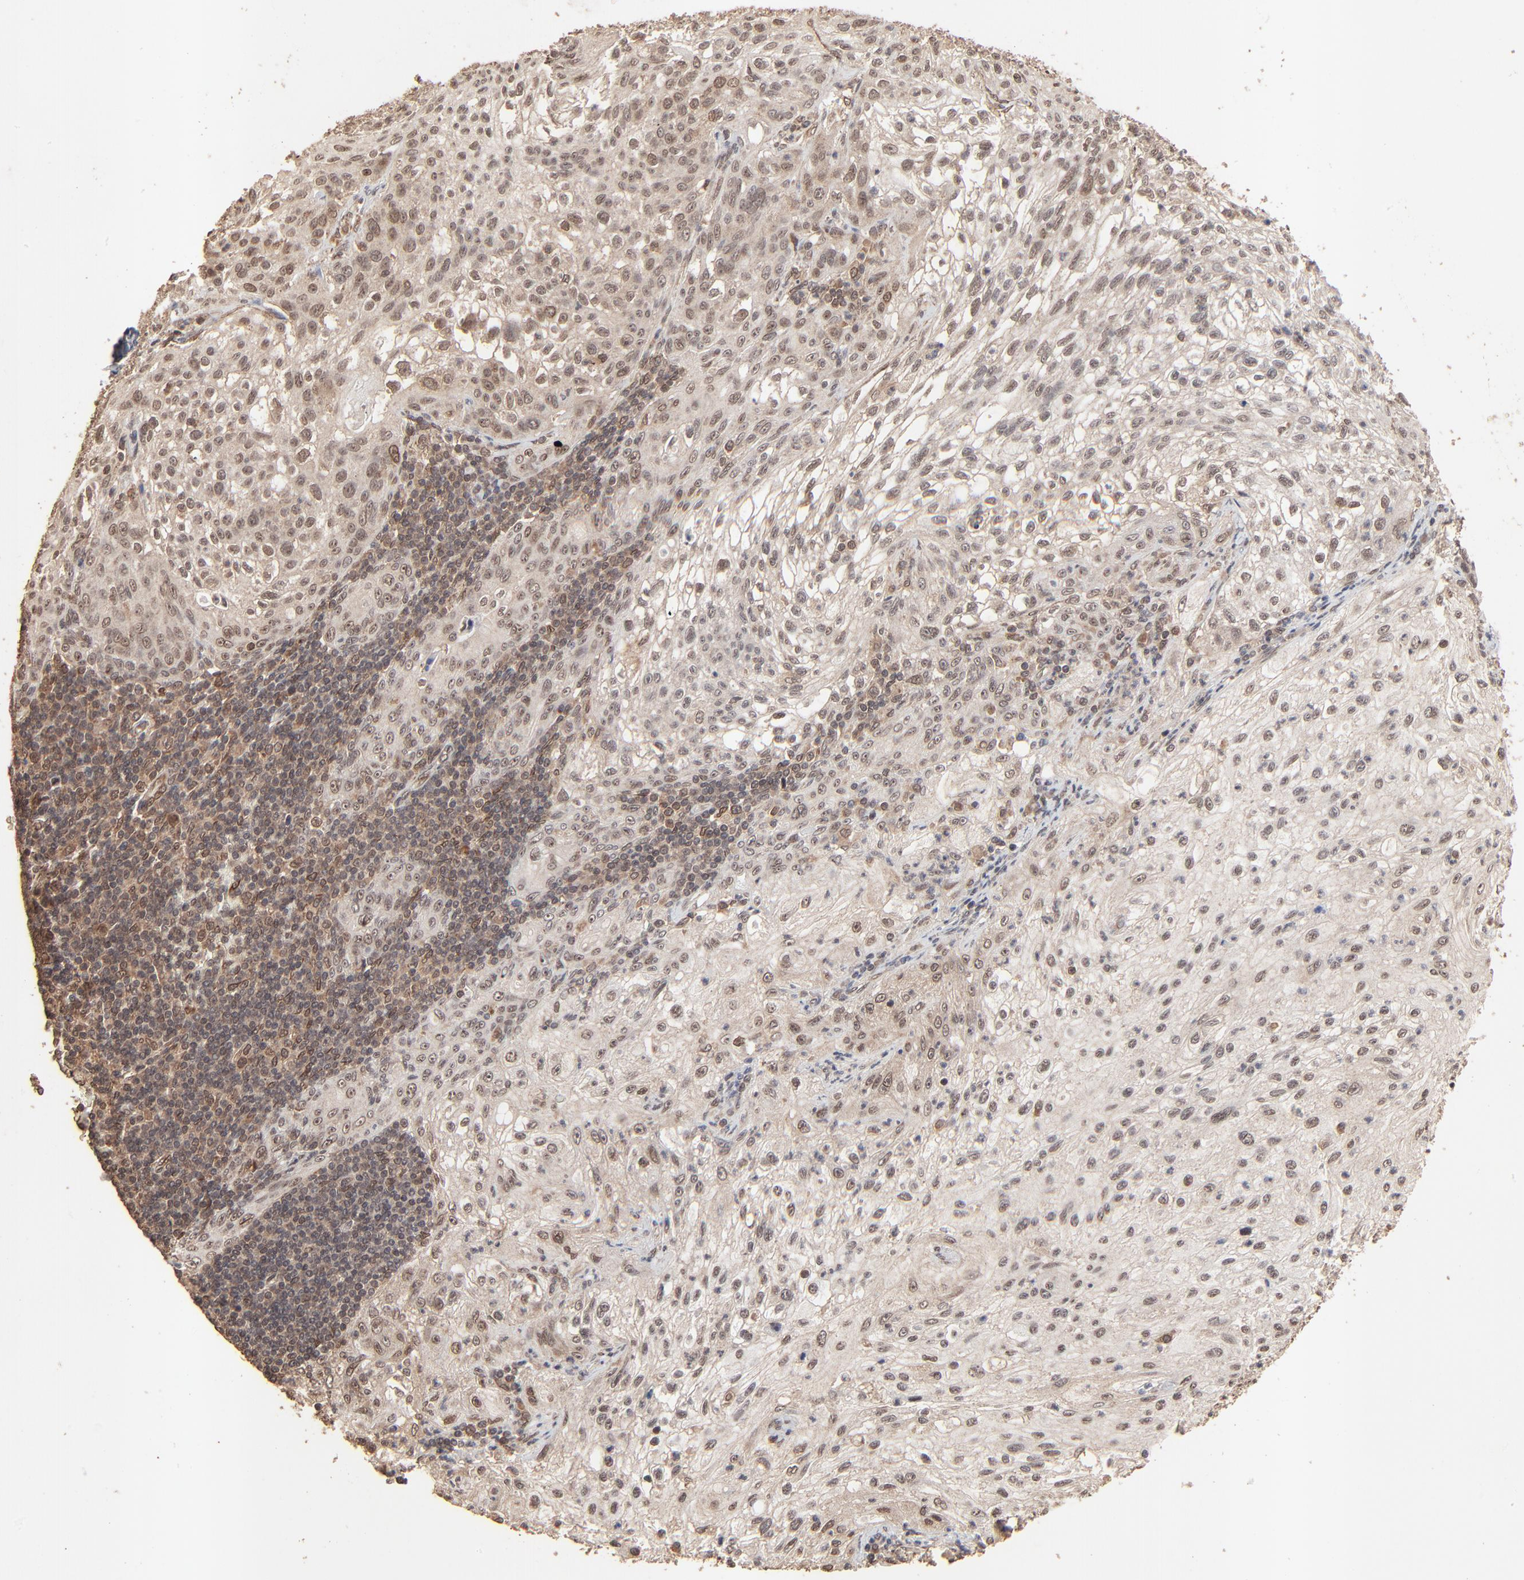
{"staining": {"intensity": "weak", "quantity": ">75%", "location": "cytoplasmic/membranous,nuclear"}, "tissue": "lung cancer", "cell_type": "Tumor cells", "image_type": "cancer", "snomed": [{"axis": "morphology", "description": "Inflammation, NOS"}, {"axis": "morphology", "description": "Squamous cell carcinoma, NOS"}, {"axis": "topography", "description": "Lymph node"}, {"axis": "topography", "description": "Soft tissue"}, {"axis": "topography", "description": "Lung"}], "caption": "Immunohistochemical staining of lung squamous cell carcinoma exhibits low levels of weak cytoplasmic/membranous and nuclear protein staining in approximately >75% of tumor cells.", "gene": "FAM227A", "patient": {"sex": "male", "age": 66}}